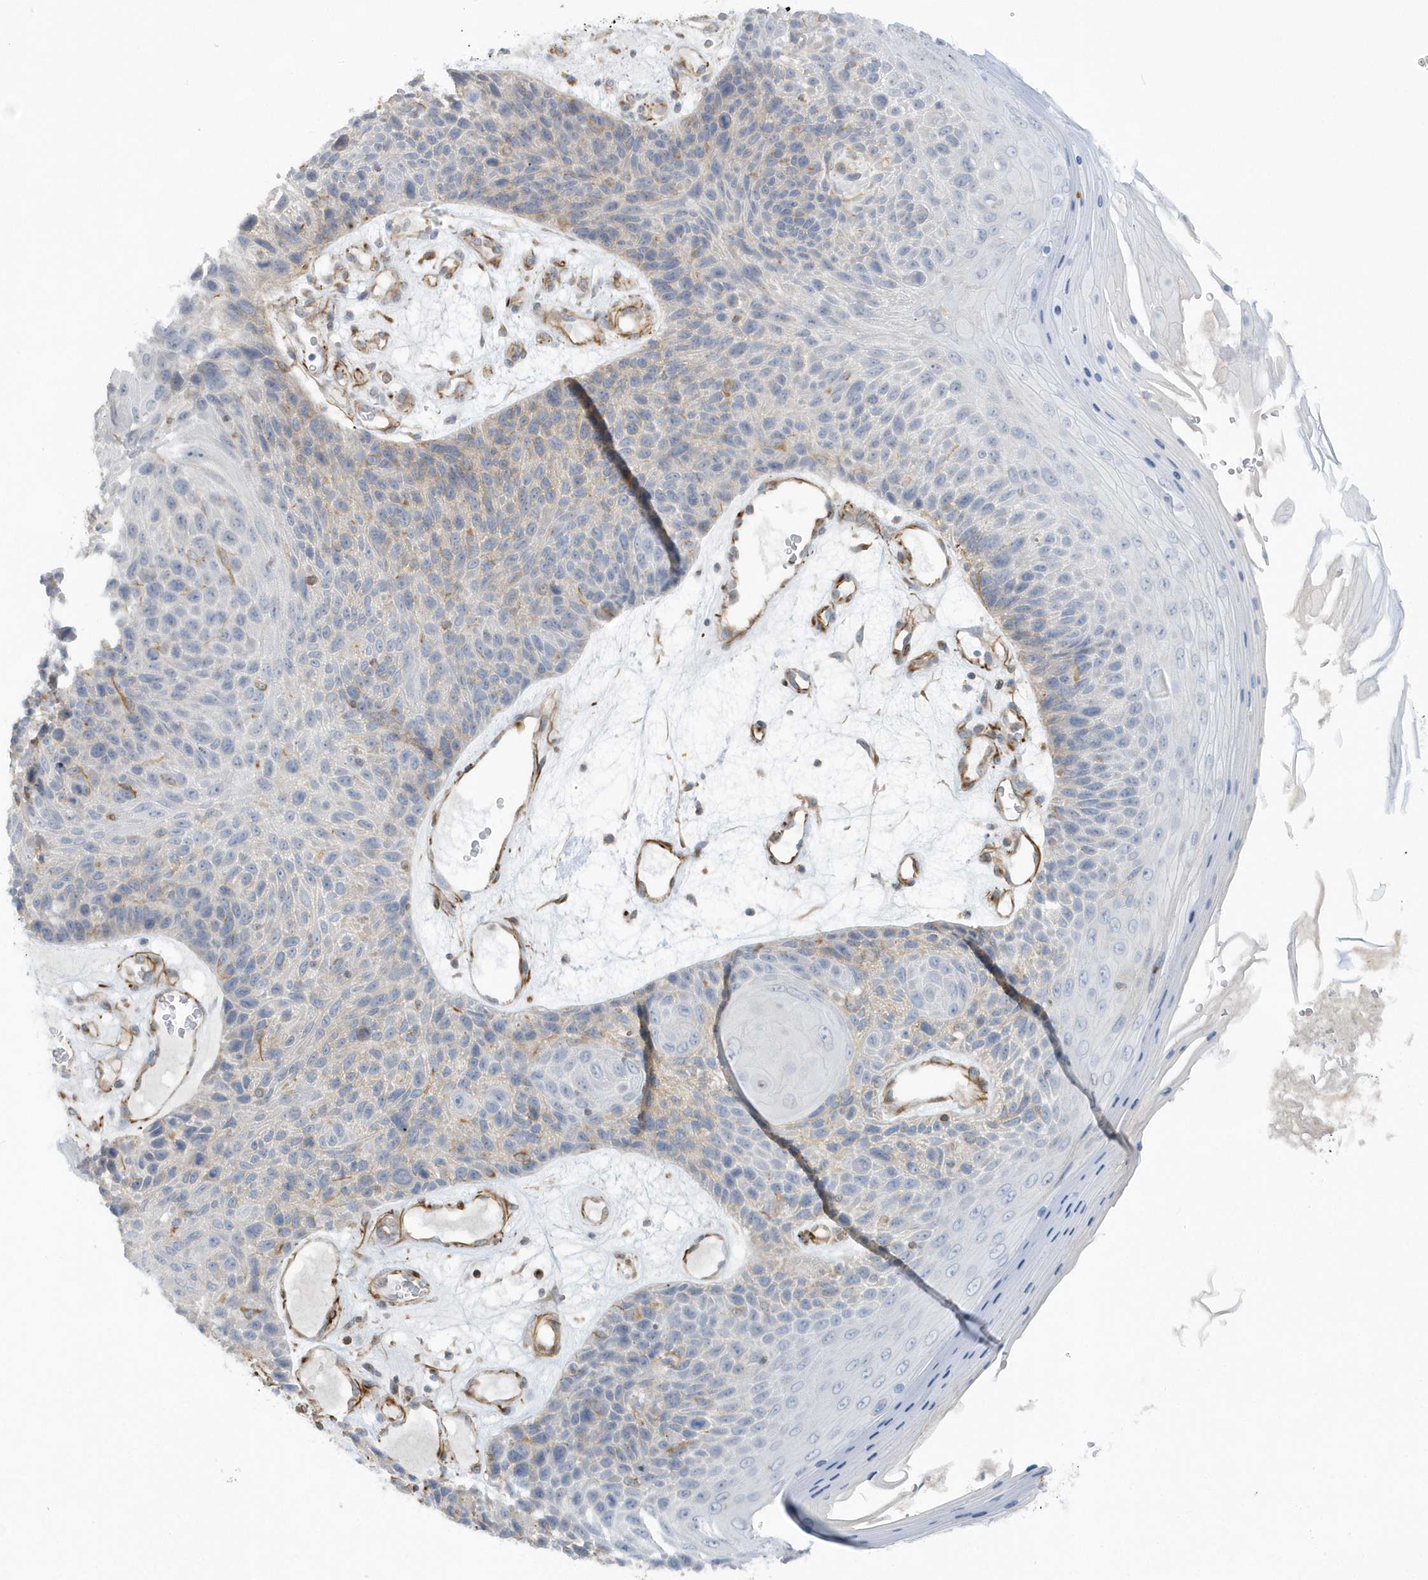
{"staining": {"intensity": "negative", "quantity": "none", "location": "none"}, "tissue": "skin cancer", "cell_type": "Tumor cells", "image_type": "cancer", "snomed": [{"axis": "morphology", "description": "Squamous cell carcinoma, NOS"}, {"axis": "topography", "description": "Skin"}], "caption": "This histopathology image is of skin cancer (squamous cell carcinoma) stained with immunohistochemistry to label a protein in brown with the nuclei are counter-stained blue. There is no staining in tumor cells.", "gene": "RAB17", "patient": {"sex": "female", "age": 88}}